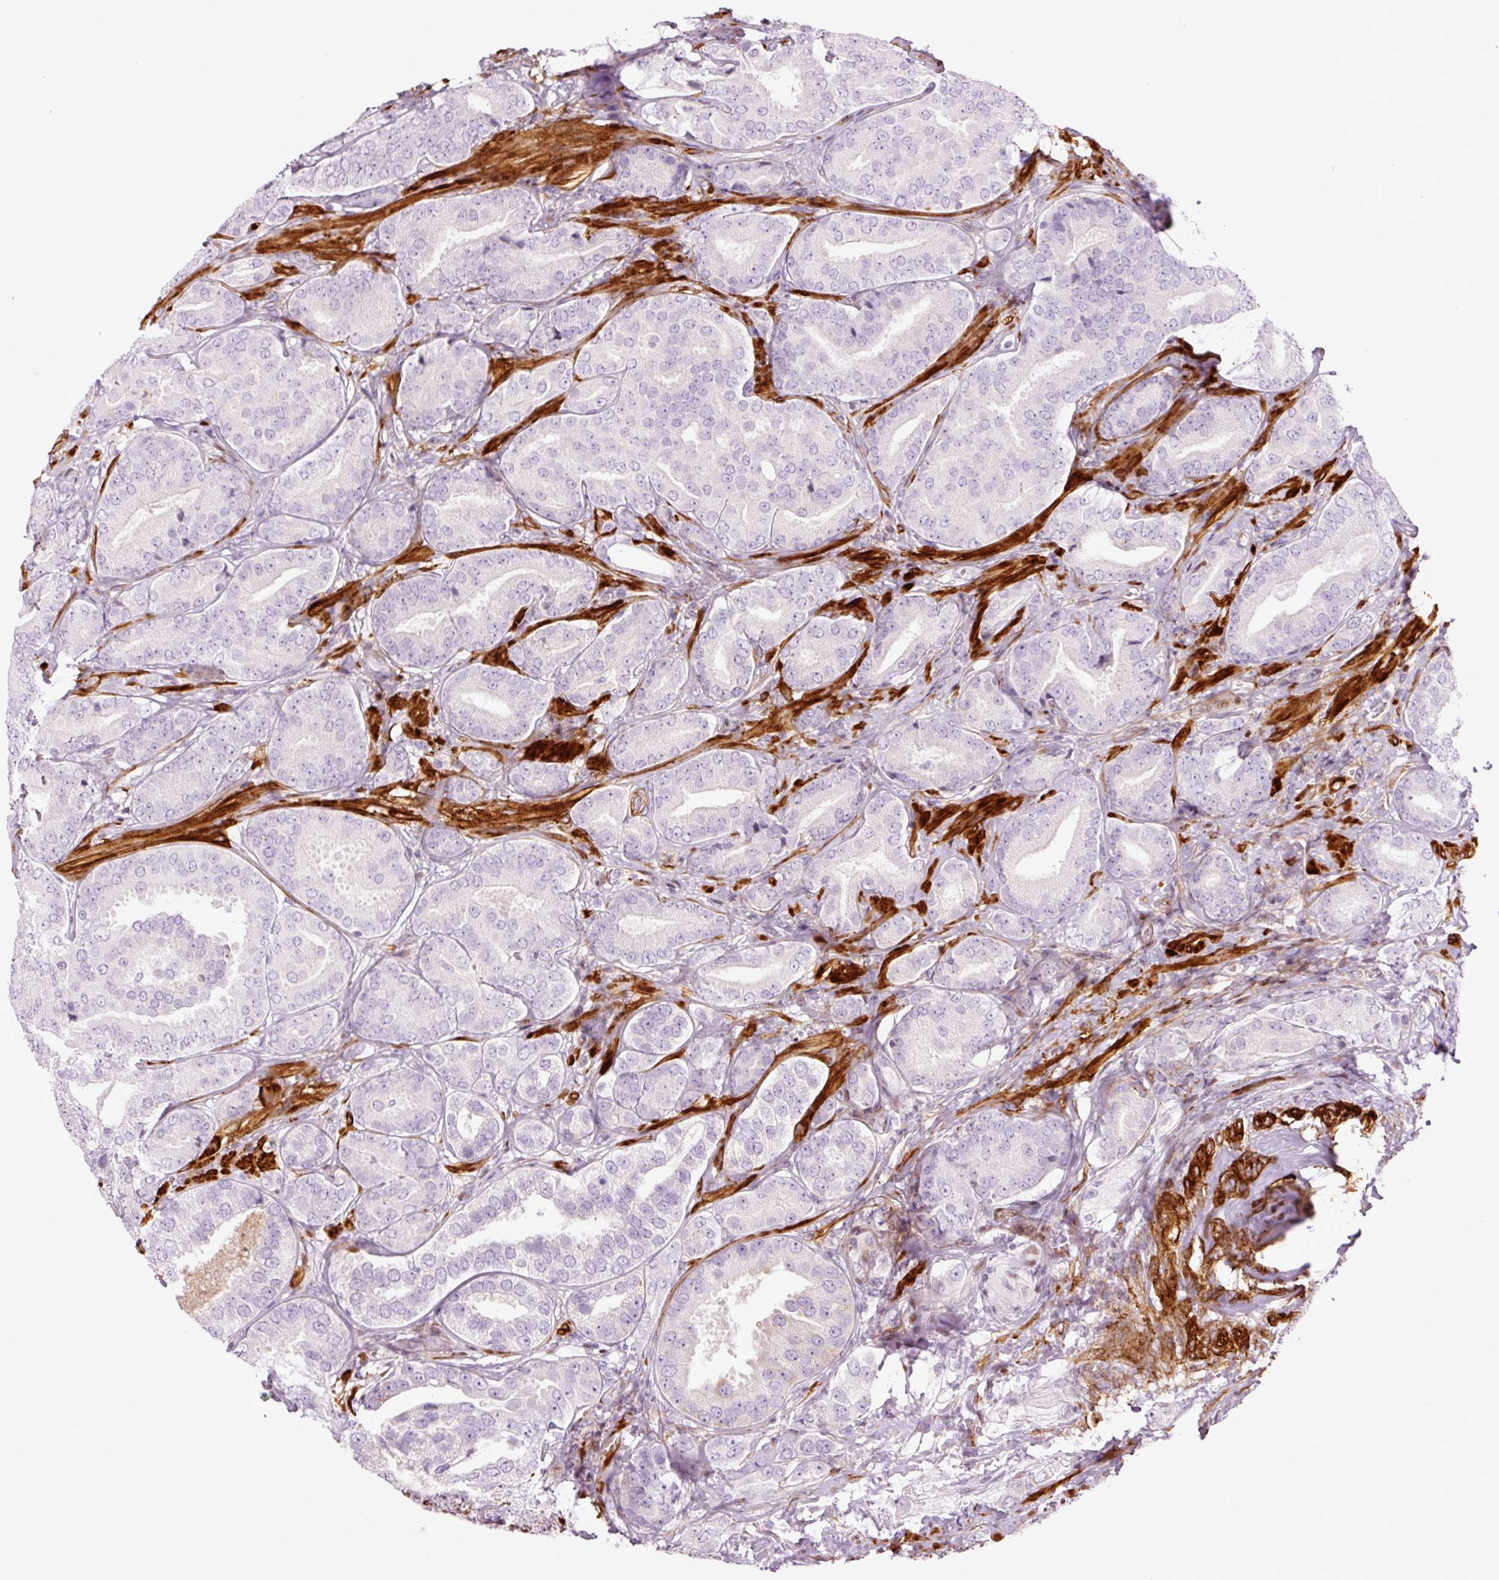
{"staining": {"intensity": "negative", "quantity": "none", "location": "none"}, "tissue": "prostate cancer", "cell_type": "Tumor cells", "image_type": "cancer", "snomed": [{"axis": "morphology", "description": "Adenocarcinoma, High grade"}, {"axis": "topography", "description": "Prostate"}], "caption": "DAB (3,3'-diaminobenzidine) immunohistochemical staining of human high-grade adenocarcinoma (prostate) shows no significant staining in tumor cells.", "gene": "ANKRD20A1", "patient": {"sex": "male", "age": 63}}